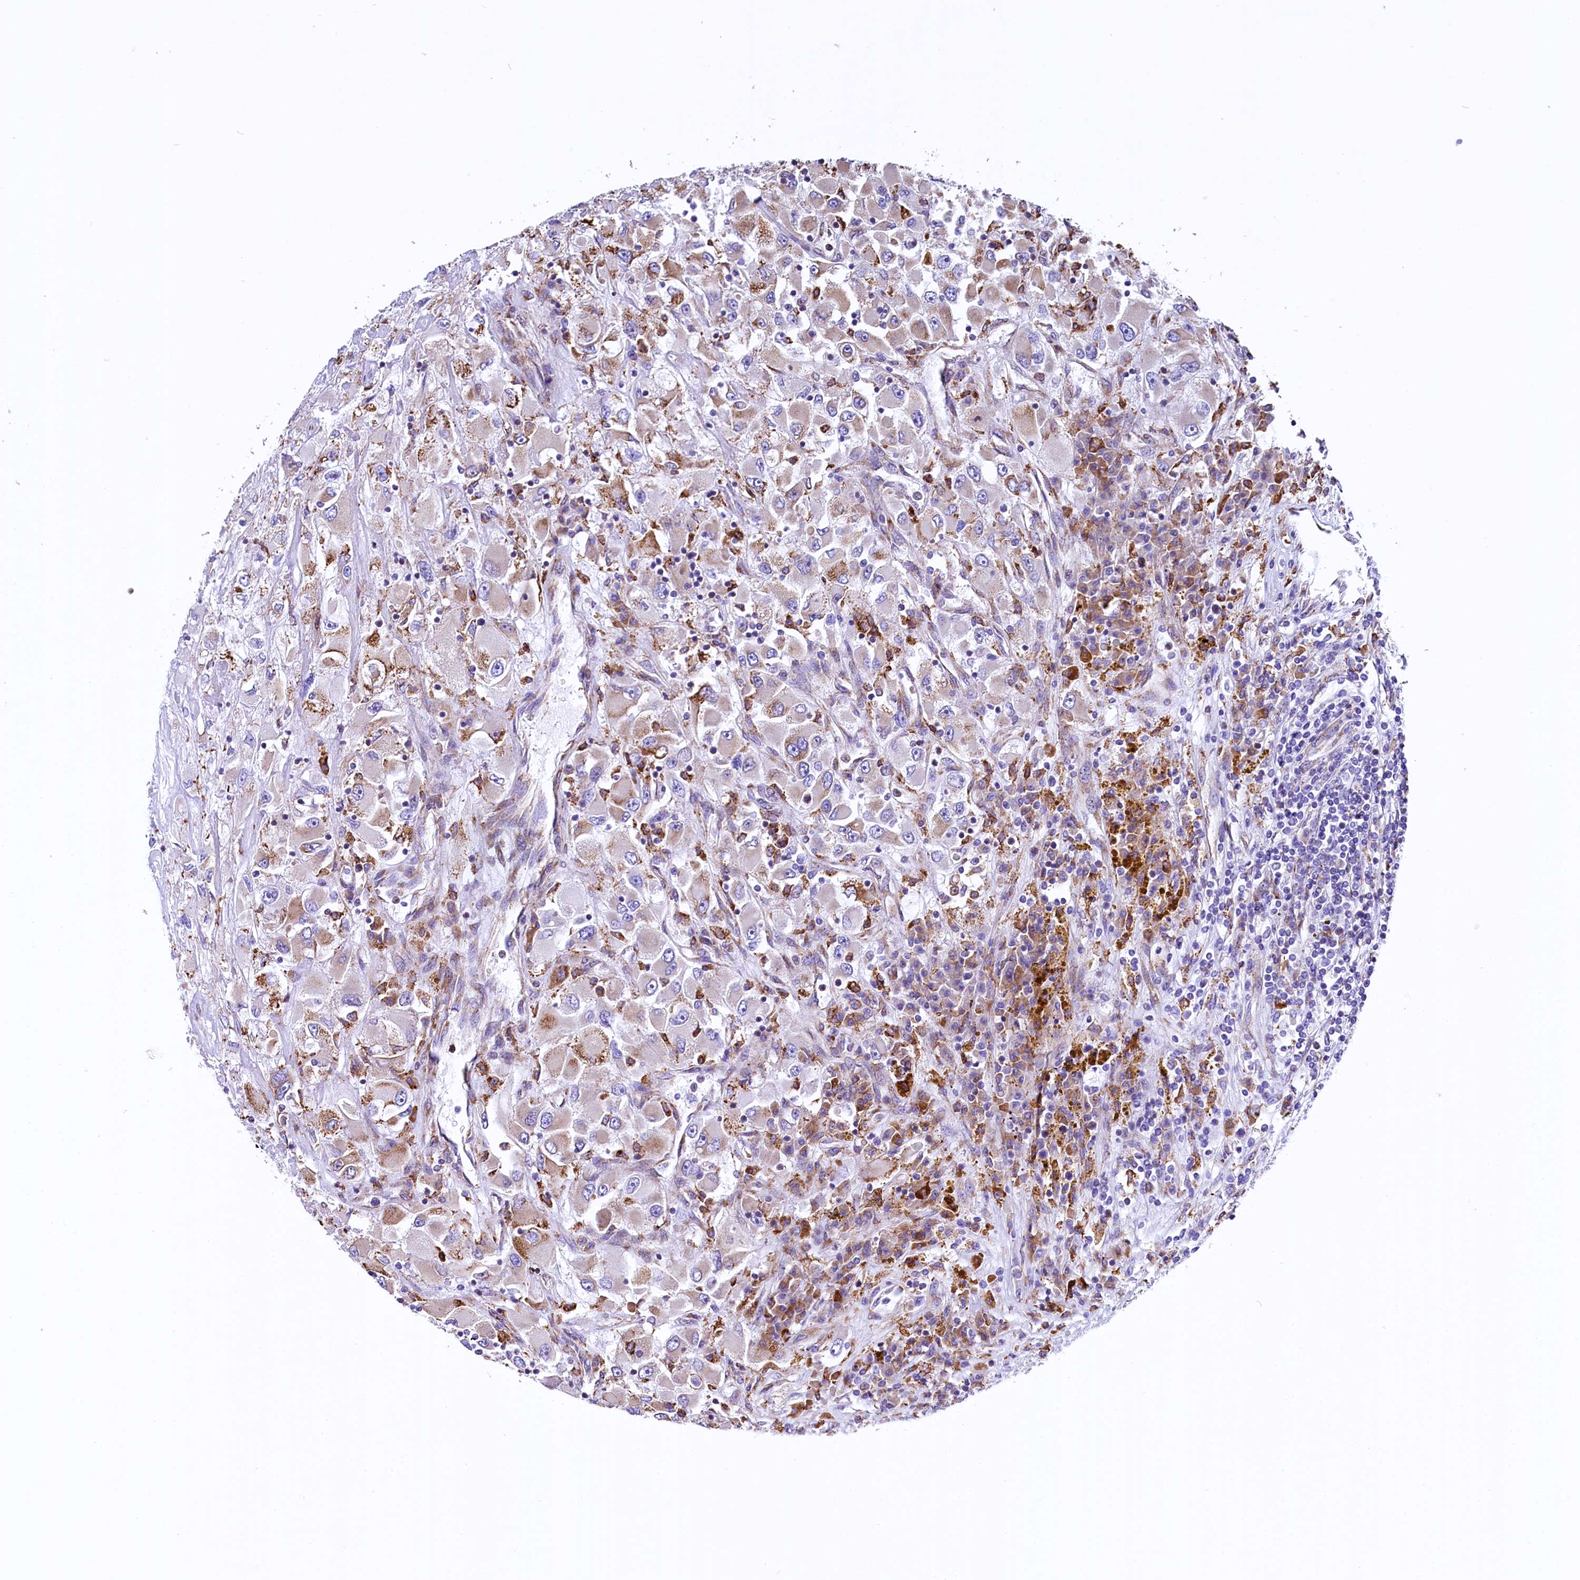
{"staining": {"intensity": "moderate", "quantity": "<25%", "location": "cytoplasmic/membranous"}, "tissue": "renal cancer", "cell_type": "Tumor cells", "image_type": "cancer", "snomed": [{"axis": "morphology", "description": "Adenocarcinoma, NOS"}, {"axis": "topography", "description": "Kidney"}], "caption": "Immunohistochemistry (IHC) (DAB (3,3'-diaminobenzidine)) staining of renal adenocarcinoma displays moderate cytoplasmic/membranous protein expression in approximately <25% of tumor cells.", "gene": "CMTR2", "patient": {"sex": "female", "age": 52}}